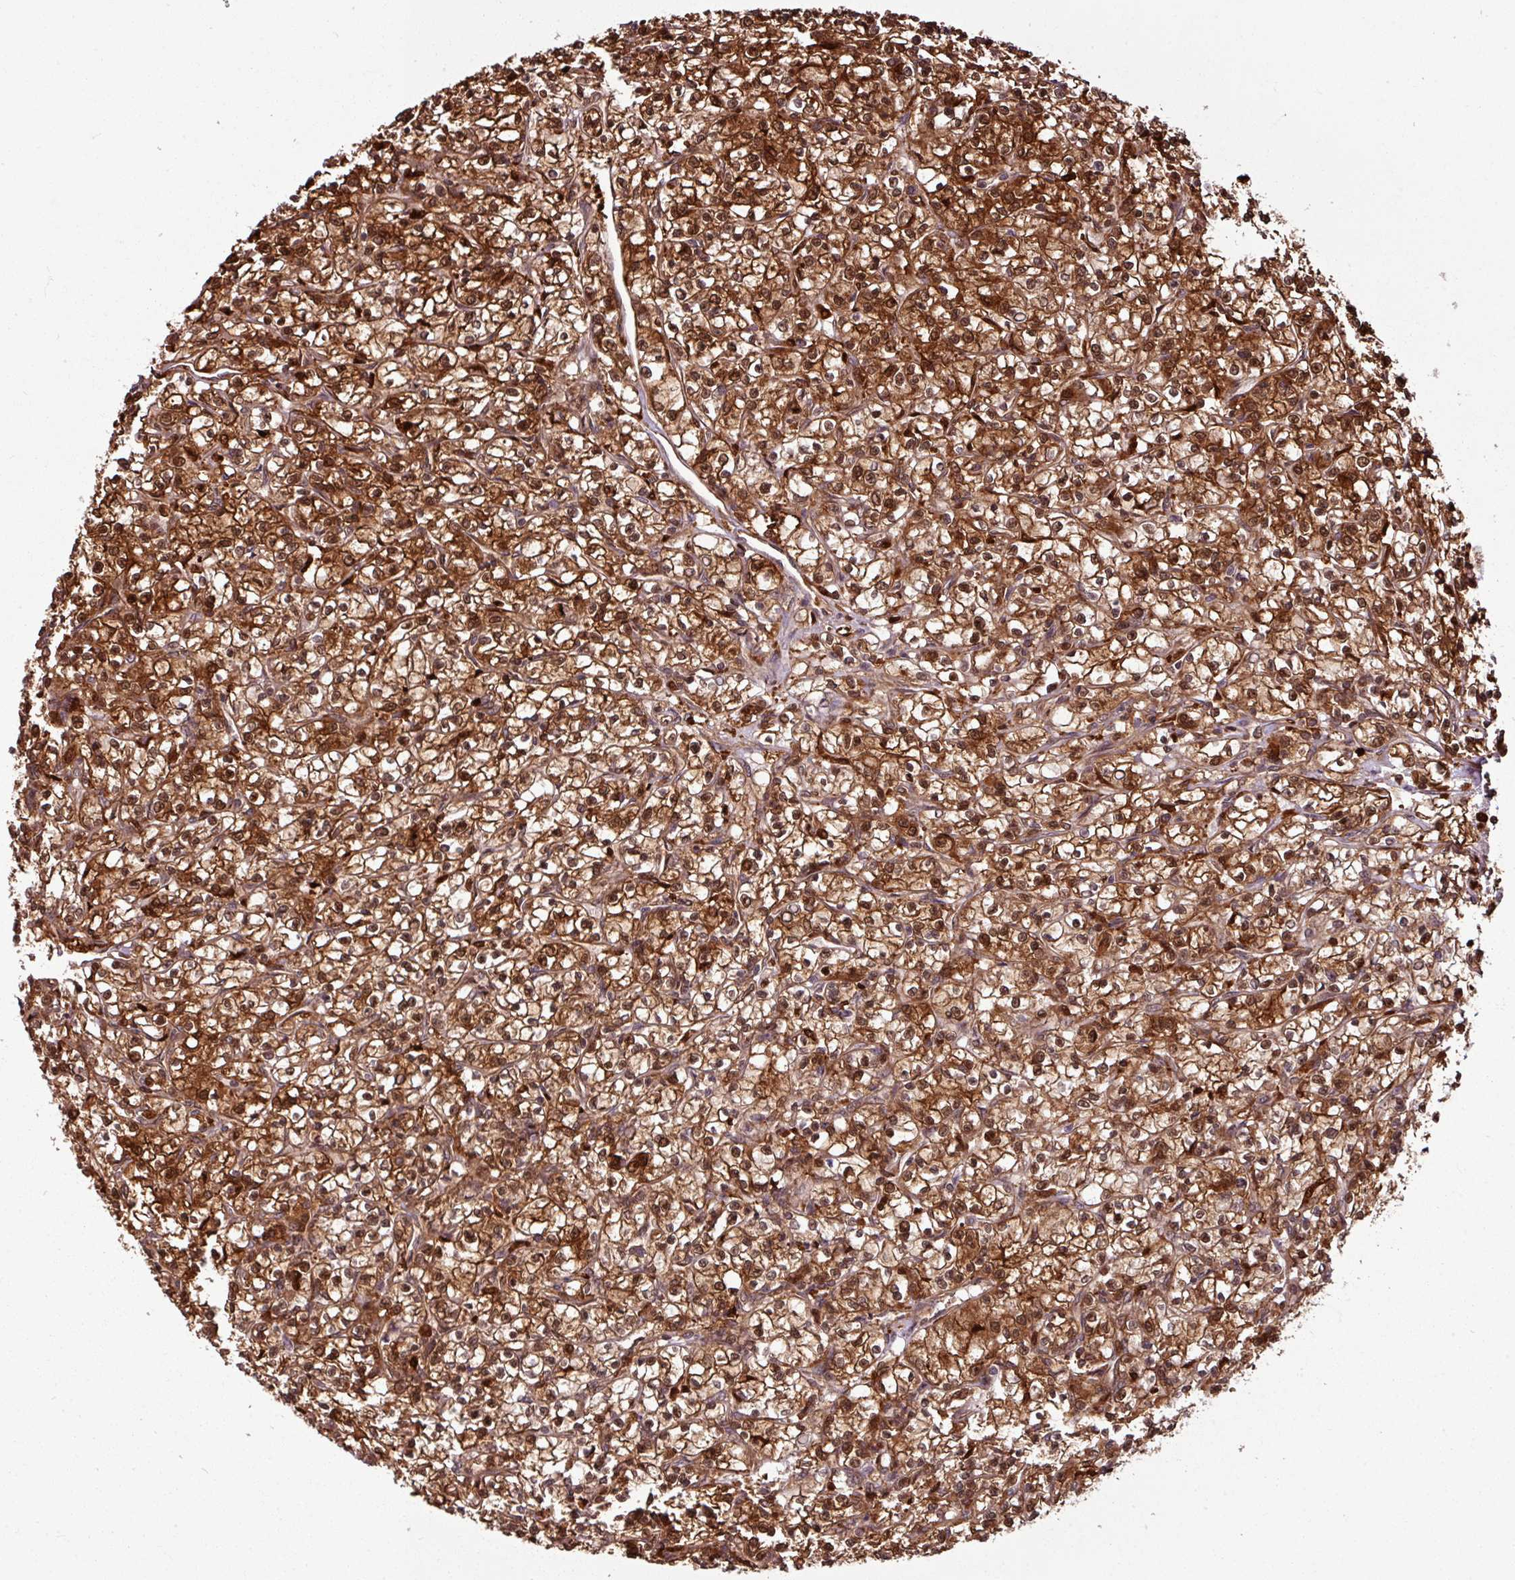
{"staining": {"intensity": "strong", "quantity": ">75%", "location": "cytoplasmic/membranous,nuclear"}, "tissue": "renal cancer", "cell_type": "Tumor cells", "image_type": "cancer", "snomed": [{"axis": "morphology", "description": "Adenocarcinoma, NOS"}, {"axis": "topography", "description": "Kidney"}], "caption": "Strong cytoplasmic/membranous and nuclear expression for a protein is appreciated in approximately >75% of tumor cells of renal cancer using immunohistochemistry (IHC).", "gene": "KCTD11", "patient": {"sex": "female", "age": 59}}